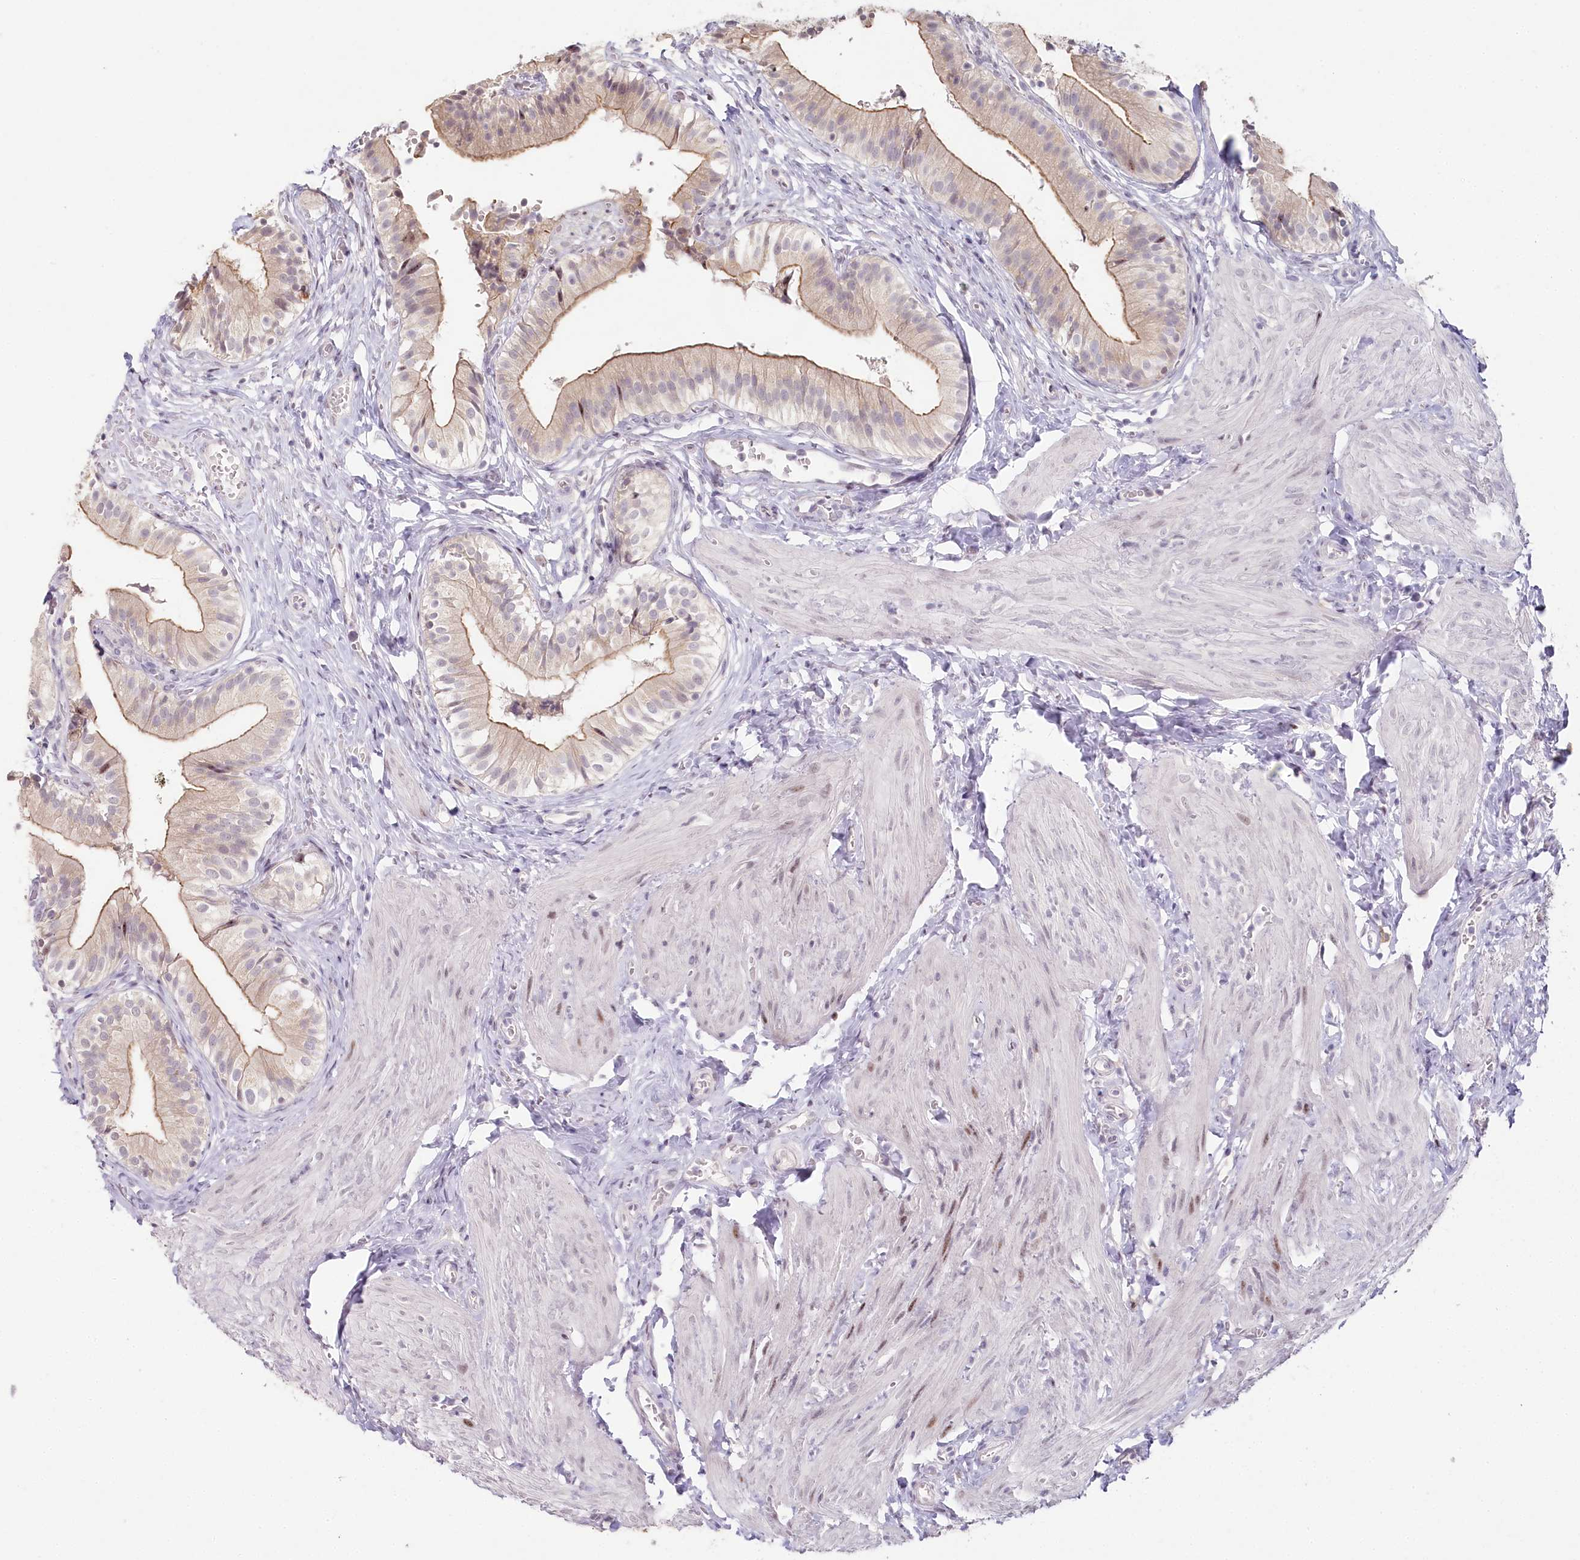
{"staining": {"intensity": "moderate", "quantity": ">75%", "location": "cytoplasmic/membranous"}, "tissue": "gallbladder", "cell_type": "Glandular cells", "image_type": "normal", "snomed": [{"axis": "morphology", "description": "Normal tissue, NOS"}, {"axis": "topography", "description": "Gallbladder"}], "caption": "The photomicrograph exhibits immunohistochemical staining of normal gallbladder. There is moderate cytoplasmic/membranous positivity is appreciated in approximately >75% of glandular cells.", "gene": "HPD", "patient": {"sex": "female", "age": 47}}